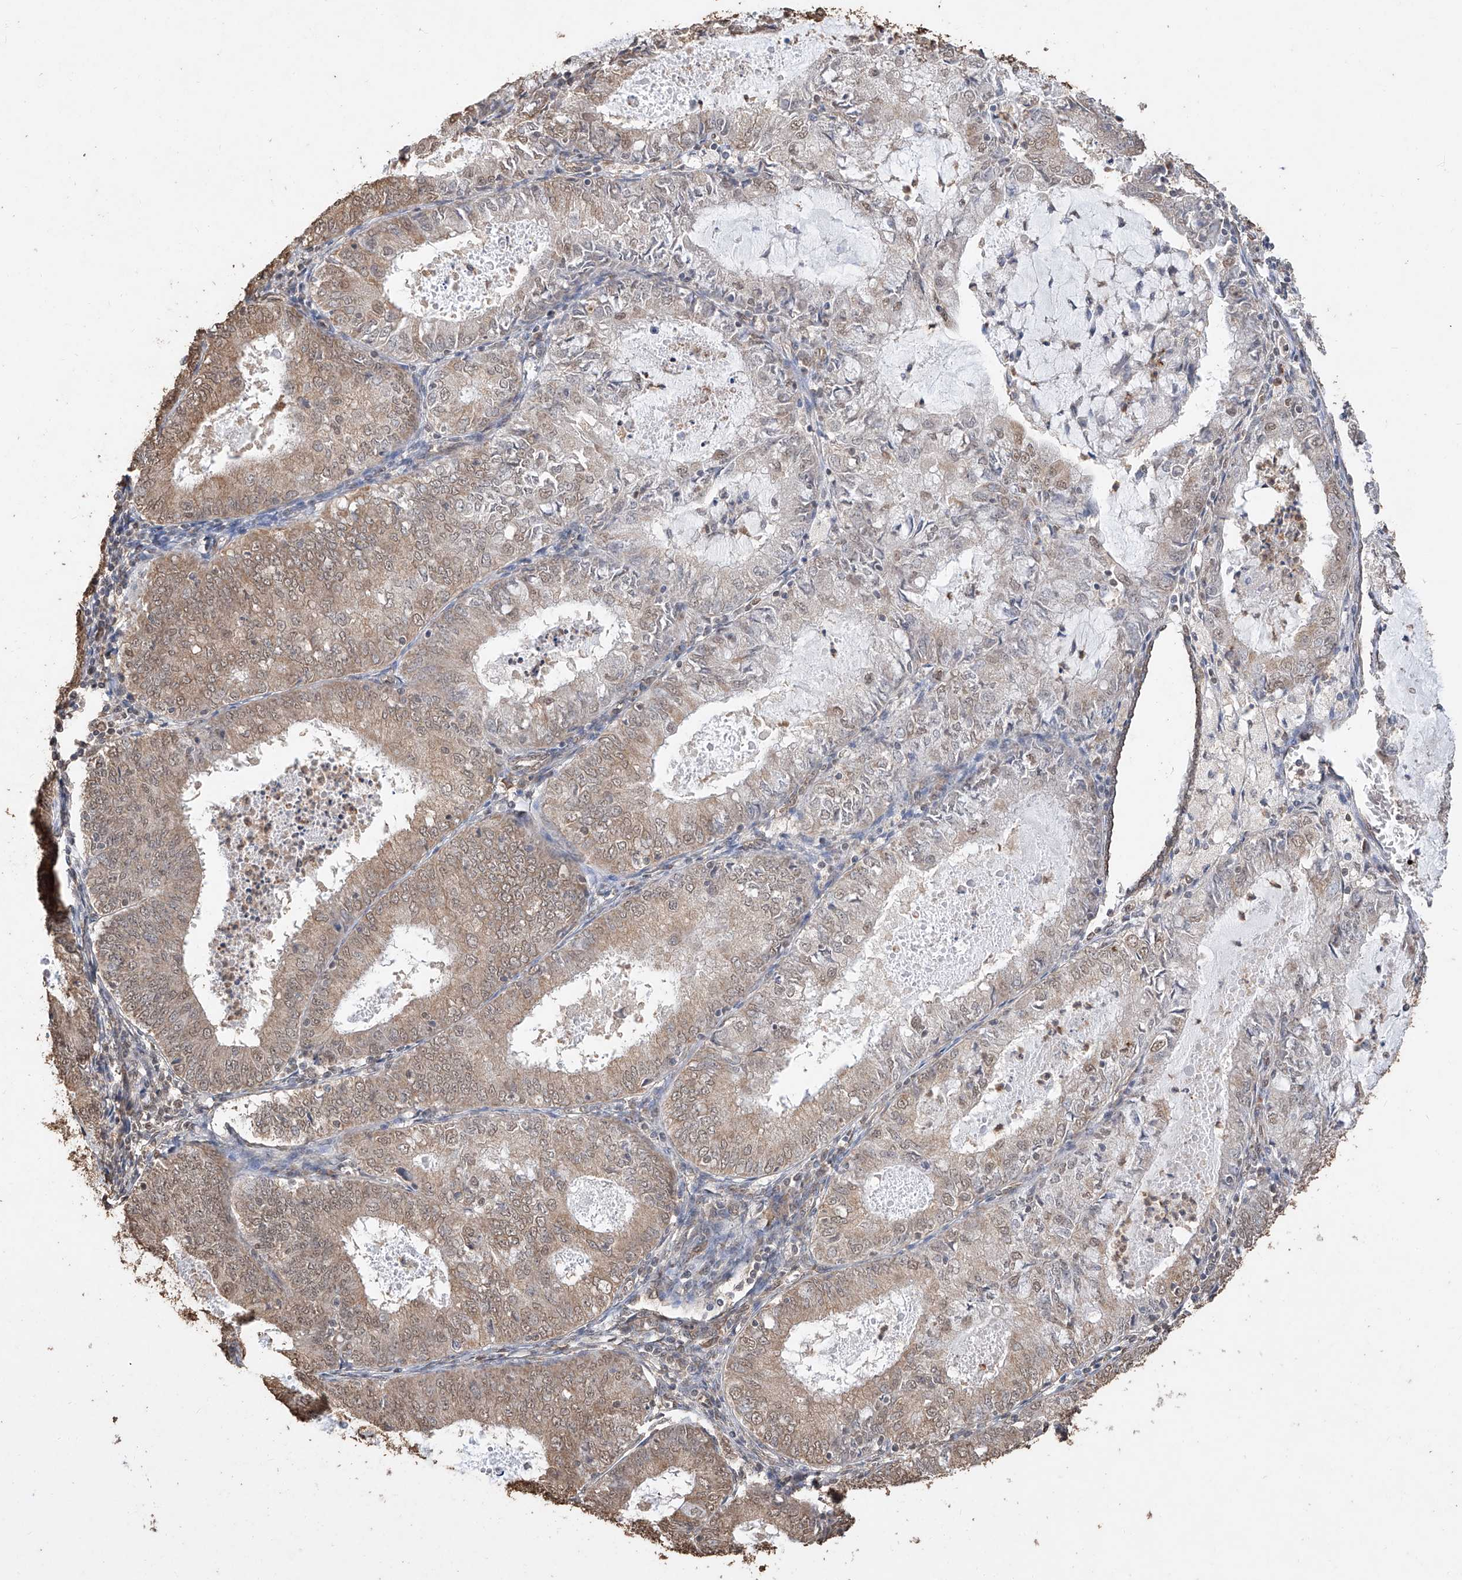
{"staining": {"intensity": "moderate", "quantity": "25%-75%", "location": "cytoplasmic/membranous,nuclear"}, "tissue": "endometrial cancer", "cell_type": "Tumor cells", "image_type": "cancer", "snomed": [{"axis": "morphology", "description": "Adenocarcinoma, NOS"}, {"axis": "topography", "description": "Endometrium"}], "caption": "Endometrial adenocarcinoma stained with a protein marker shows moderate staining in tumor cells.", "gene": "ELOVL1", "patient": {"sex": "female", "age": 57}}